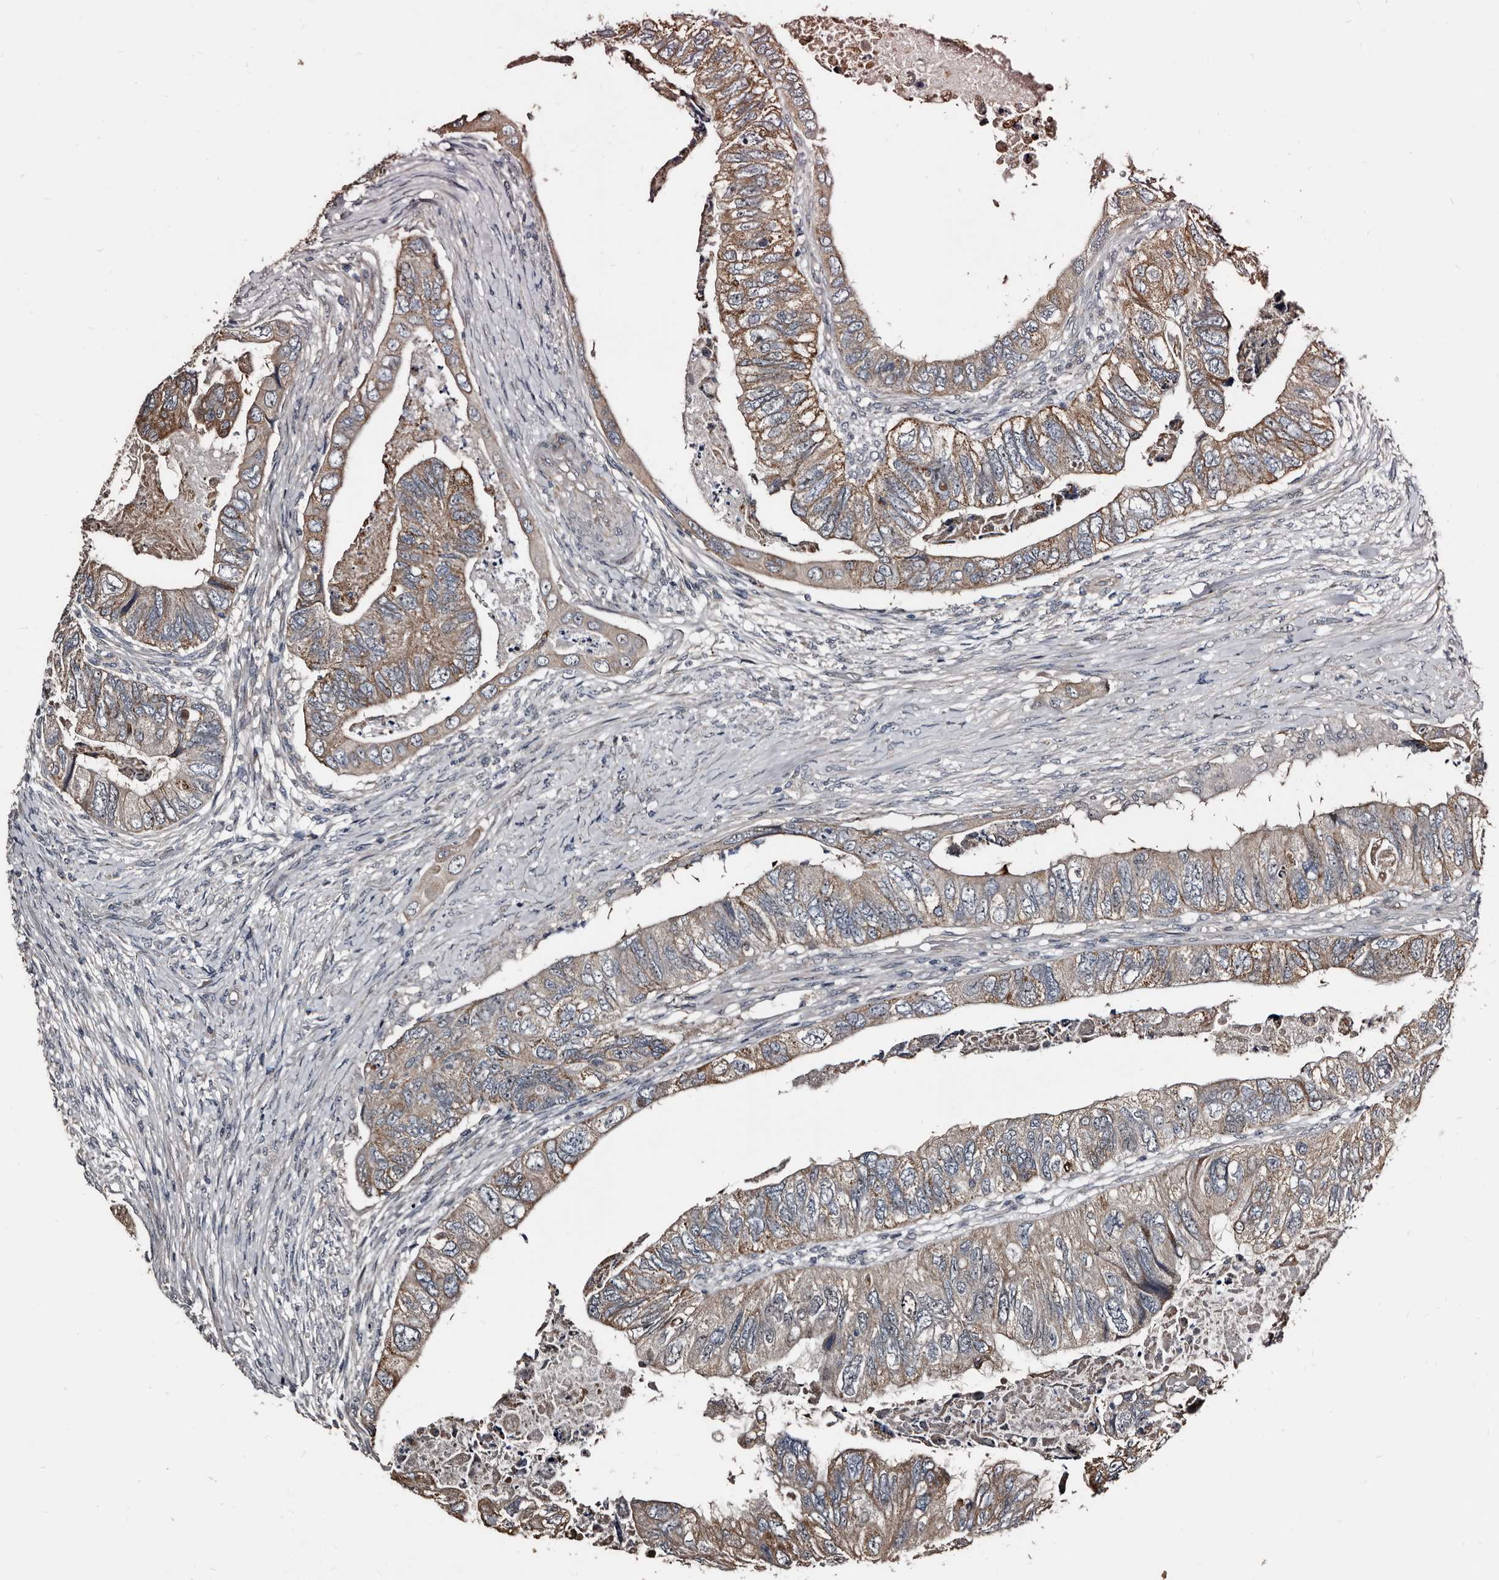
{"staining": {"intensity": "weak", "quantity": "25%-75%", "location": "cytoplasmic/membranous"}, "tissue": "colorectal cancer", "cell_type": "Tumor cells", "image_type": "cancer", "snomed": [{"axis": "morphology", "description": "Adenocarcinoma, NOS"}, {"axis": "topography", "description": "Rectum"}], "caption": "Immunohistochemistry (IHC) photomicrograph of human colorectal cancer stained for a protein (brown), which displays low levels of weak cytoplasmic/membranous expression in approximately 25%-75% of tumor cells.", "gene": "DHPS", "patient": {"sex": "male", "age": 63}}